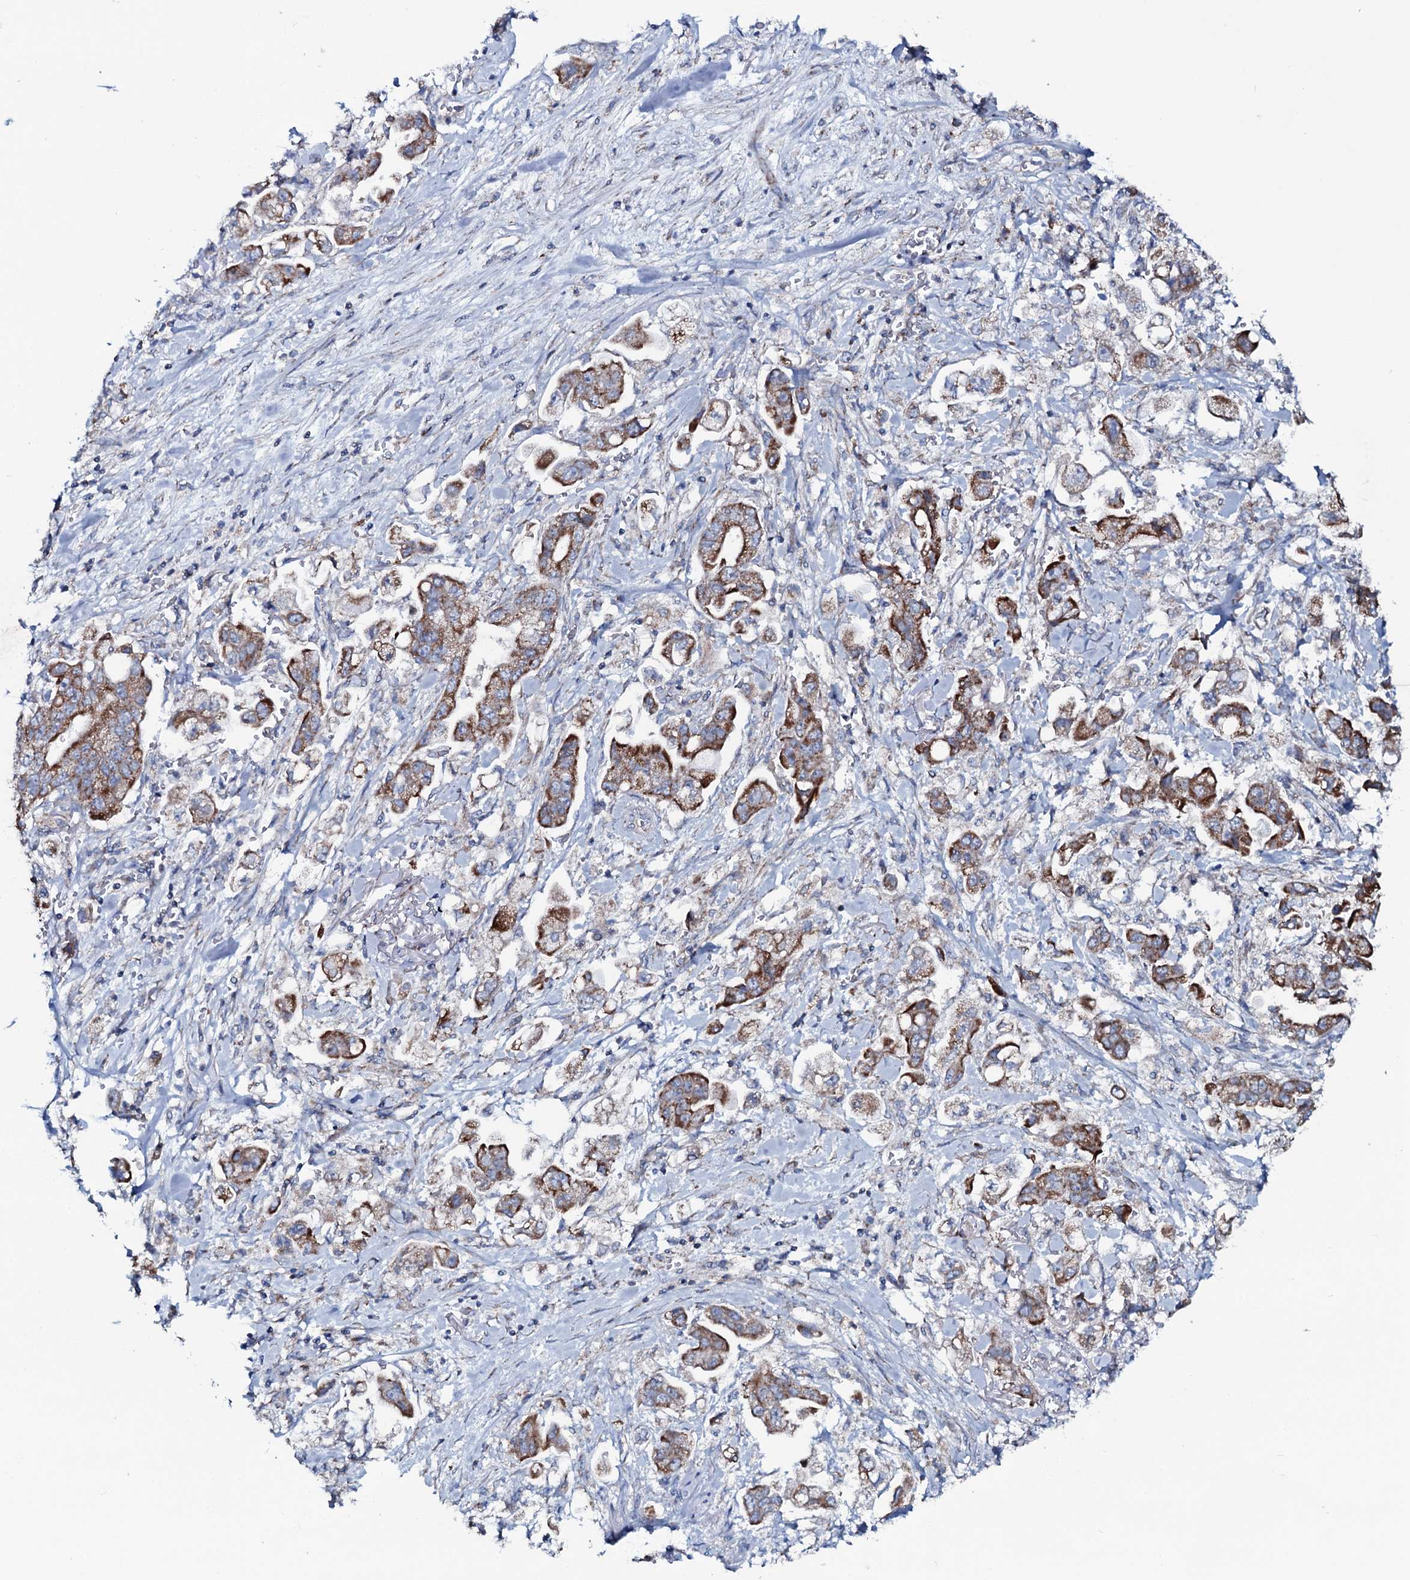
{"staining": {"intensity": "strong", "quantity": ">75%", "location": "cytoplasmic/membranous"}, "tissue": "stomach cancer", "cell_type": "Tumor cells", "image_type": "cancer", "snomed": [{"axis": "morphology", "description": "Adenocarcinoma, NOS"}, {"axis": "topography", "description": "Stomach"}], "caption": "Immunohistochemistry (IHC) micrograph of stomach cancer stained for a protein (brown), which reveals high levels of strong cytoplasmic/membranous expression in about >75% of tumor cells.", "gene": "MRPS35", "patient": {"sex": "male", "age": 62}}